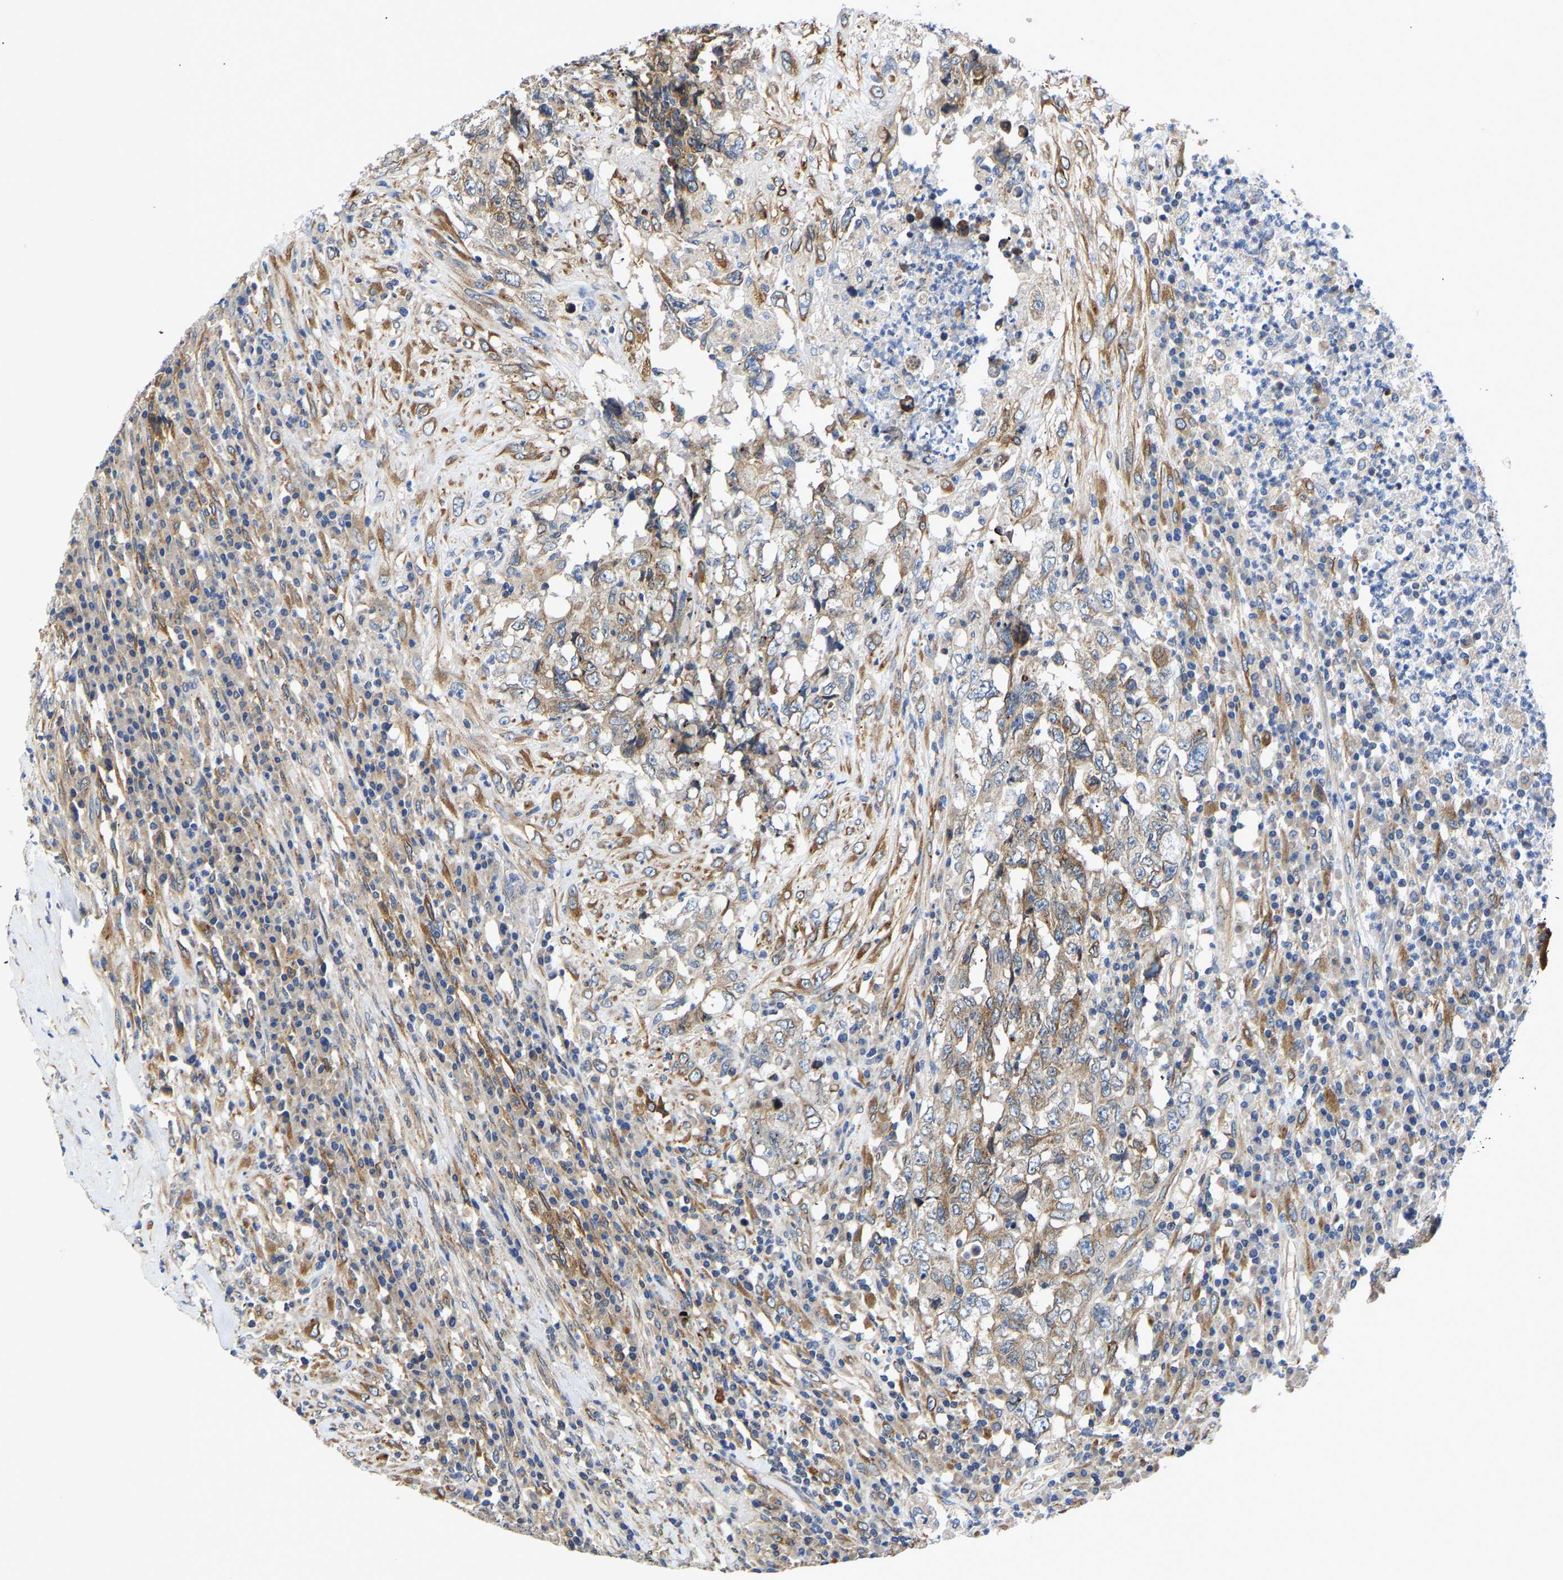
{"staining": {"intensity": "weak", "quantity": "25%-75%", "location": "cytoplasmic/membranous"}, "tissue": "testis cancer", "cell_type": "Tumor cells", "image_type": "cancer", "snomed": [{"axis": "morphology", "description": "Necrosis, NOS"}, {"axis": "morphology", "description": "Carcinoma, Embryonal, NOS"}, {"axis": "topography", "description": "Testis"}], "caption": "Immunohistochemistry of human testis embryonal carcinoma shows low levels of weak cytoplasmic/membranous positivity in about 25%-75% of tumor cells.", "gene": "ARL6IP5", "patient": {"sex": "male", "age": 19}}